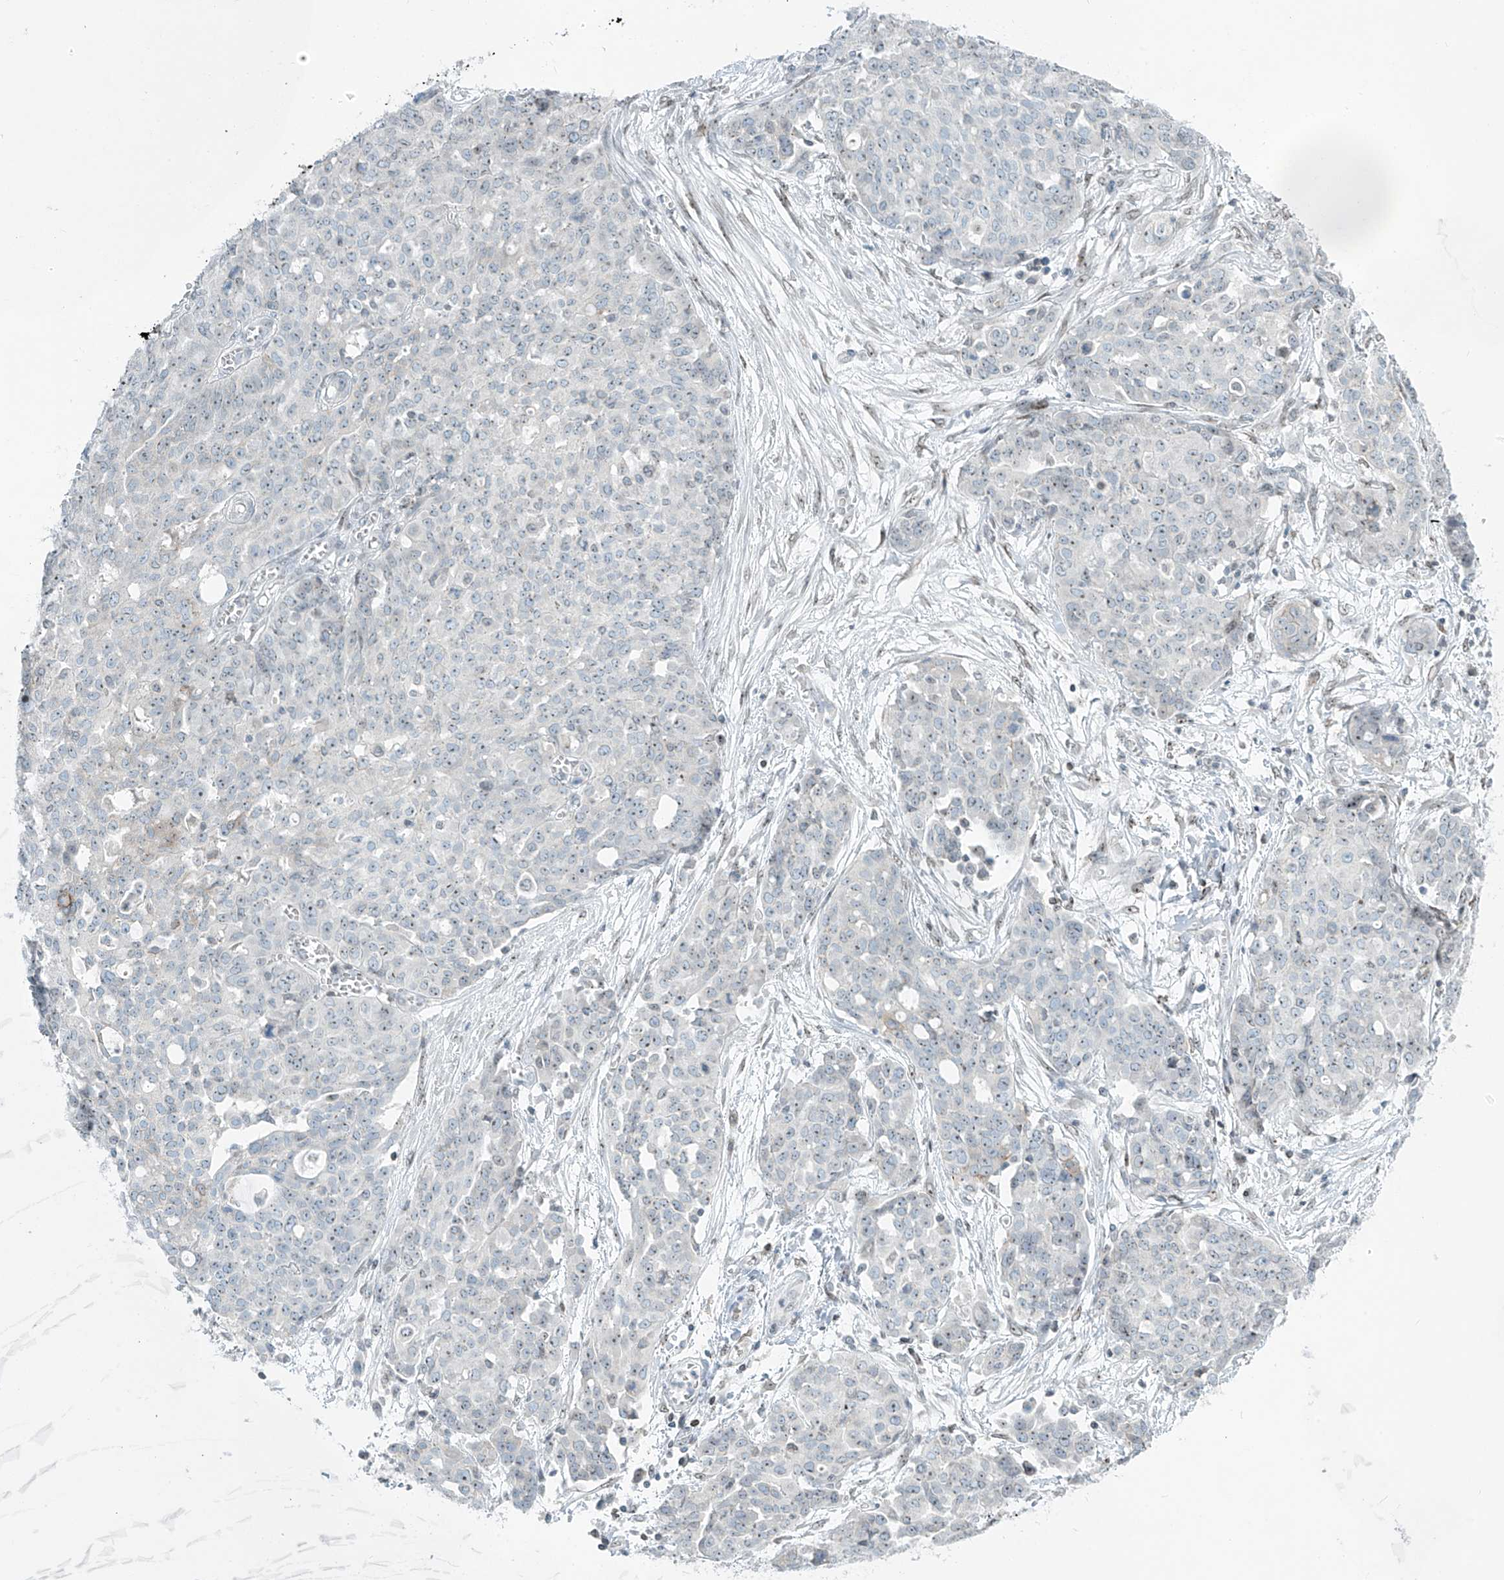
{"staining": {"intensity": "weak", "quantity": "25%-75%", "location": "nuclear"}, "tissue": "ovarian cancer", "cell_type": "Tumor cells", "image_type": "cancer", "snomed": [{"axis": "morphology", "description": "Cystadenocarcinoma, serous, NOS"}, {"axis": "topography", "description": "Soft tissue"}, {"axis": "topography", "description": "Ovary"}], "caption": "An immunohistochemistry (IHC) histopathology image of tumor tissue is shown. Protein staining in brown labels weak nuclear positivity in serous cystadenocarcinoma (ovarian) within tumor cells.", "gene": "SAMD15", "patient": {"sex": "female", "age": 57}}